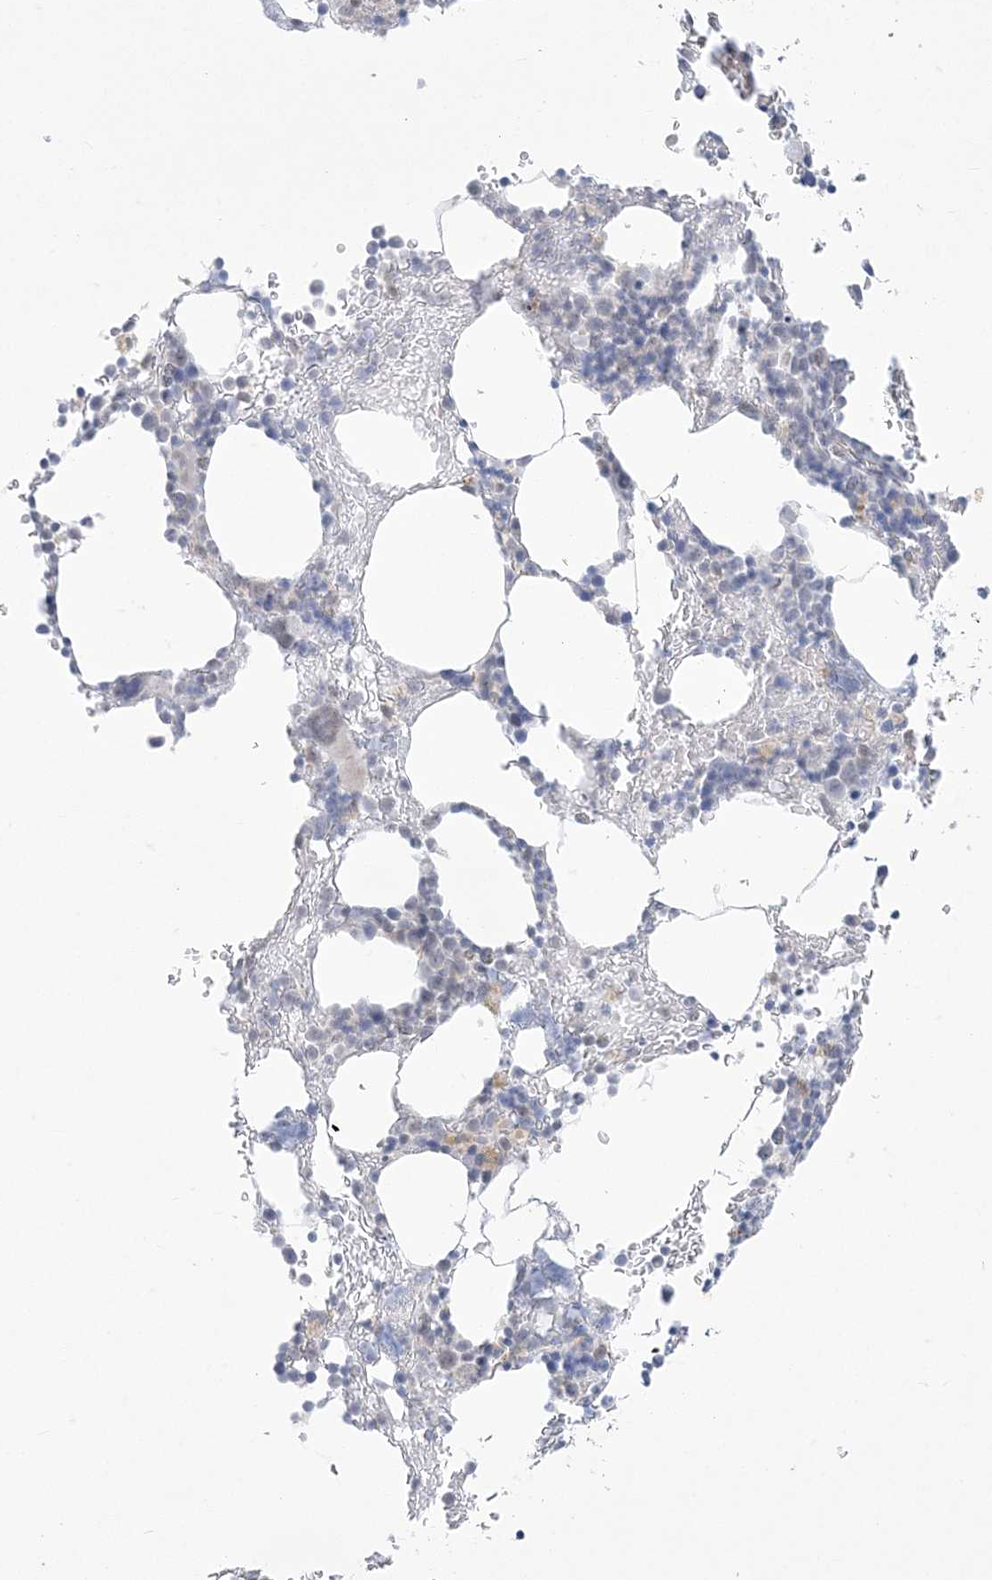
{"staining": {"intensity": "negative", "quantity": "none", "location": "none"}, "tissue": "bone marrow", "cell_type": "Hematopoietic cells", "image_type": "normal", "snomed": [{"axis": "morphology", "description": "Normal tissue, NOS"}, {"axis": "topography", "description": "Bone marrow"}], "caption": "Histopathology image shows no significant protein staining in hematopoietic cells of benign bone marrow. (DAB immunohistochemistry with hematoxylin counter stain).", "gene": "ZC3H6", "patient": {"sex": "male"}}